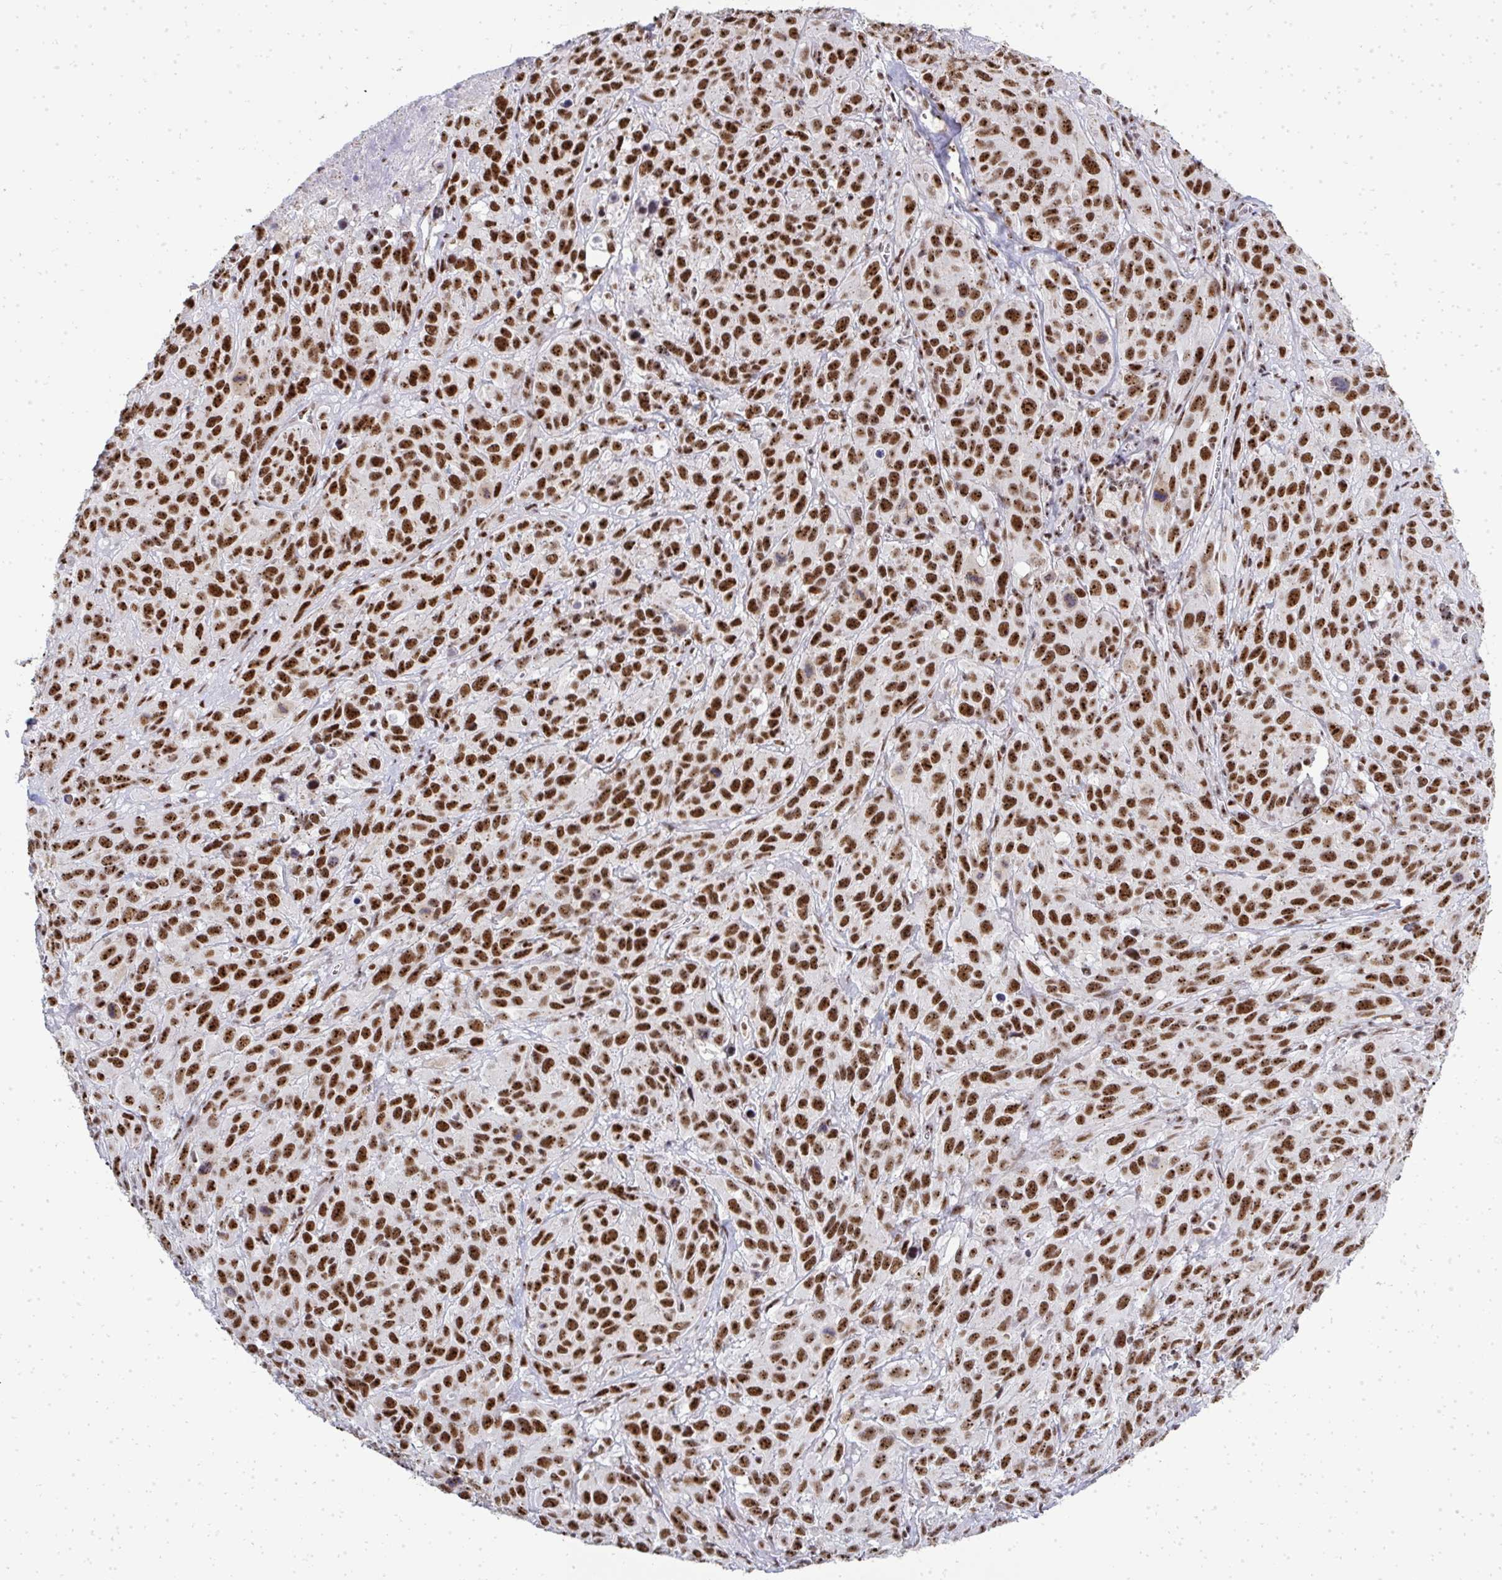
{"staining": {"intensity": "strong", "quantity": ">75%", "location": "nuclear"}, "tissue": "cervical cancer", "cell_type": "Tumor cells", "image_type": "cancer", "snomed": [{"axis": "morphology", "description": "Normal tissue, NOS"}, {"axis": "morphology", "description": "Squamous cell carcinoma, NOS"}, {"axis": "topography", "description": "Cervix"}], "caption": "A brown stain highlights strong nuclear positivity of a protein in human squamous cell carcinoma (cervical) tumor cells.", "gene": "SIRT7", "patient": {"sex": "female", "age": 51}}